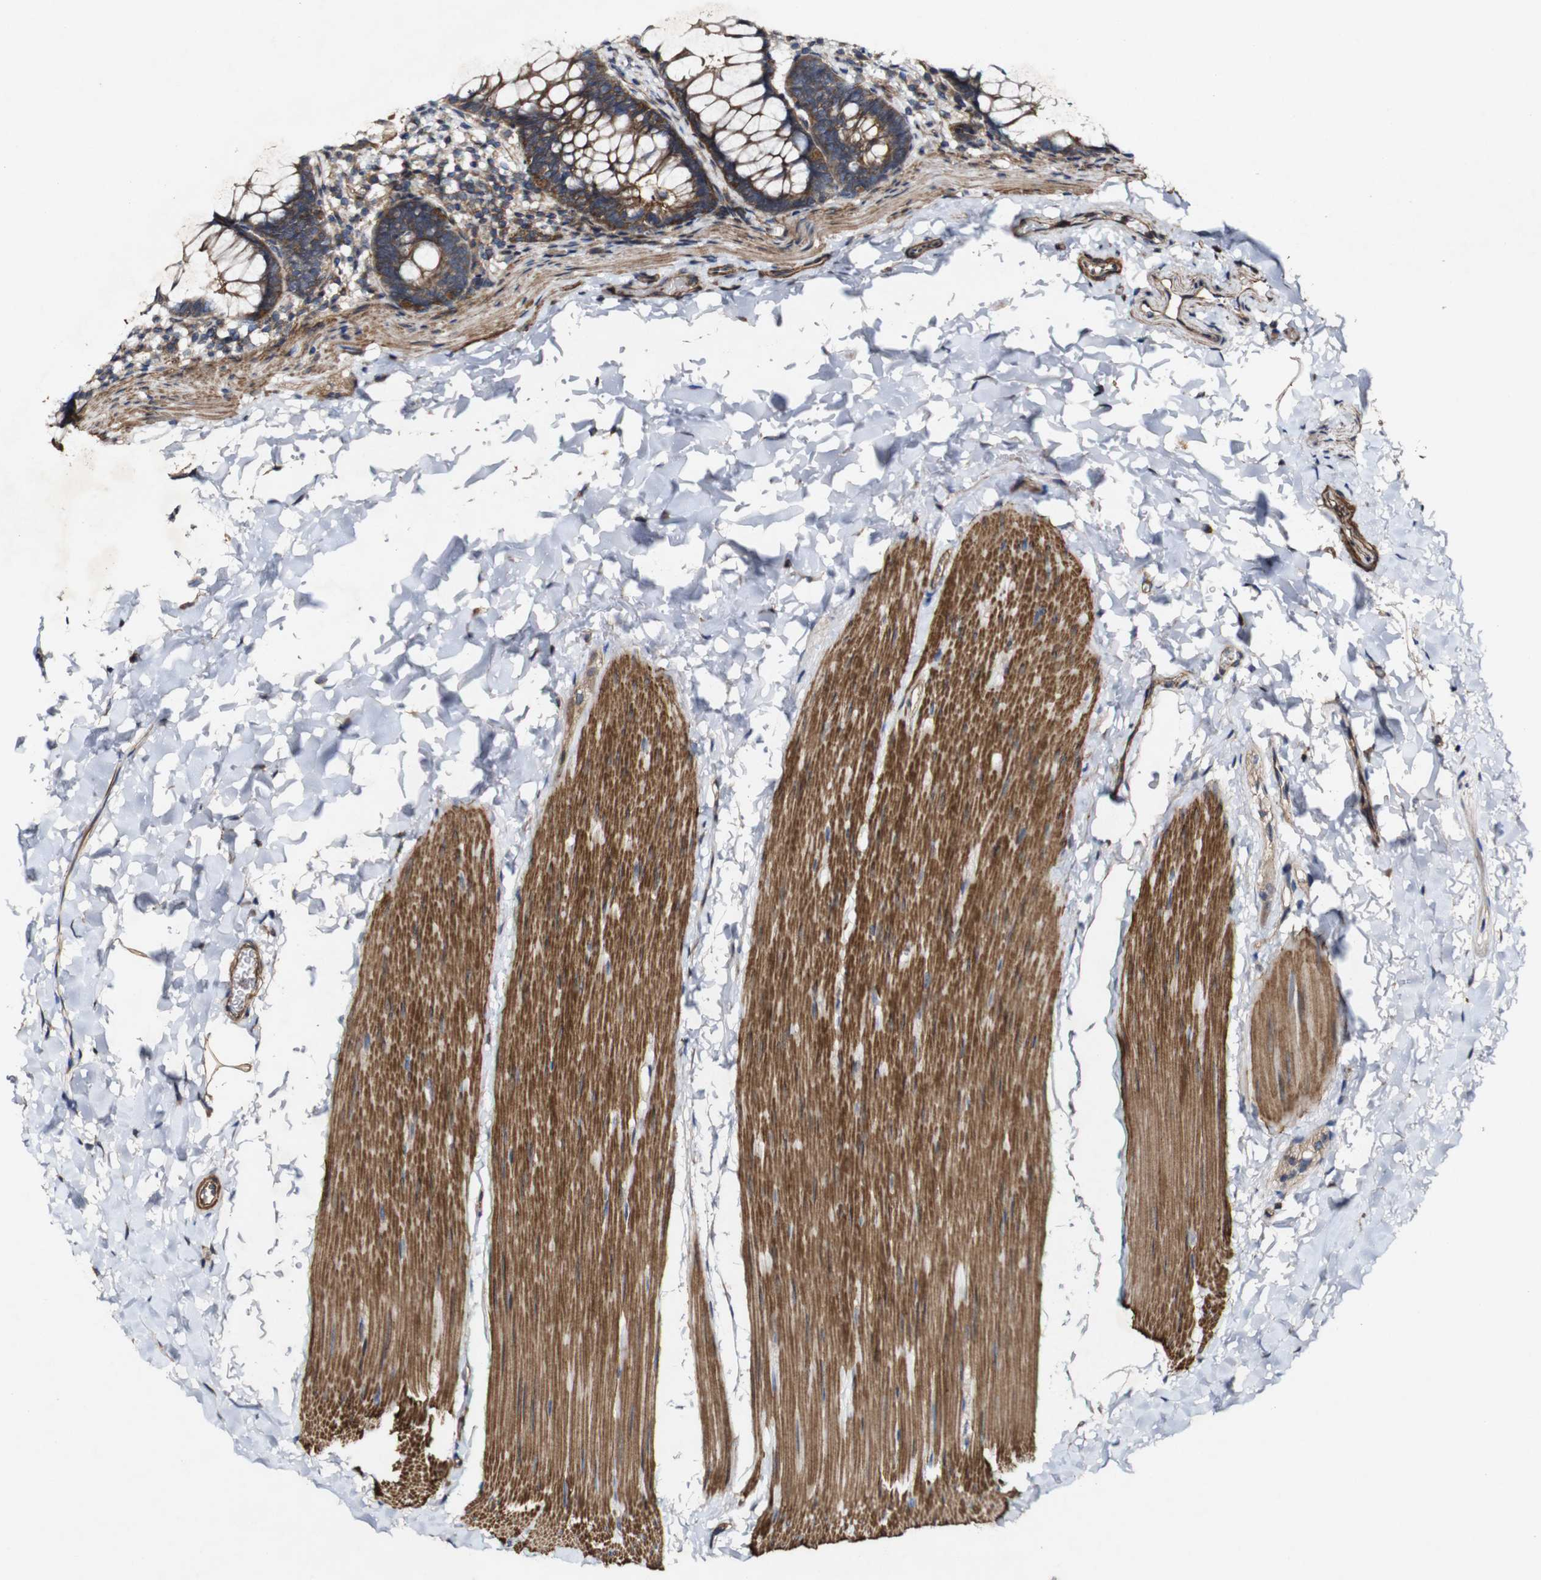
{"staining": {"intensity": "moderate", "quantity": ">75%", "location": "cytoplasmic/membranous"}, "tissue": "rectum", "cell_type": "Glandular cells", "image_type": "normal", "snomed": [{"axis": "morphology", "description": "Normal tissue, NOS"}, {"axis": "topography", "description": "Rectum"}], "caption": "Immunohistochemical staining of unremarkable rectum shows >75% levels of moderate cytoplasmic/membranous protein expression in about >75% of glandular cells.", "gene": "GSDME", "patient": {"sex": "female", "age": 24}}